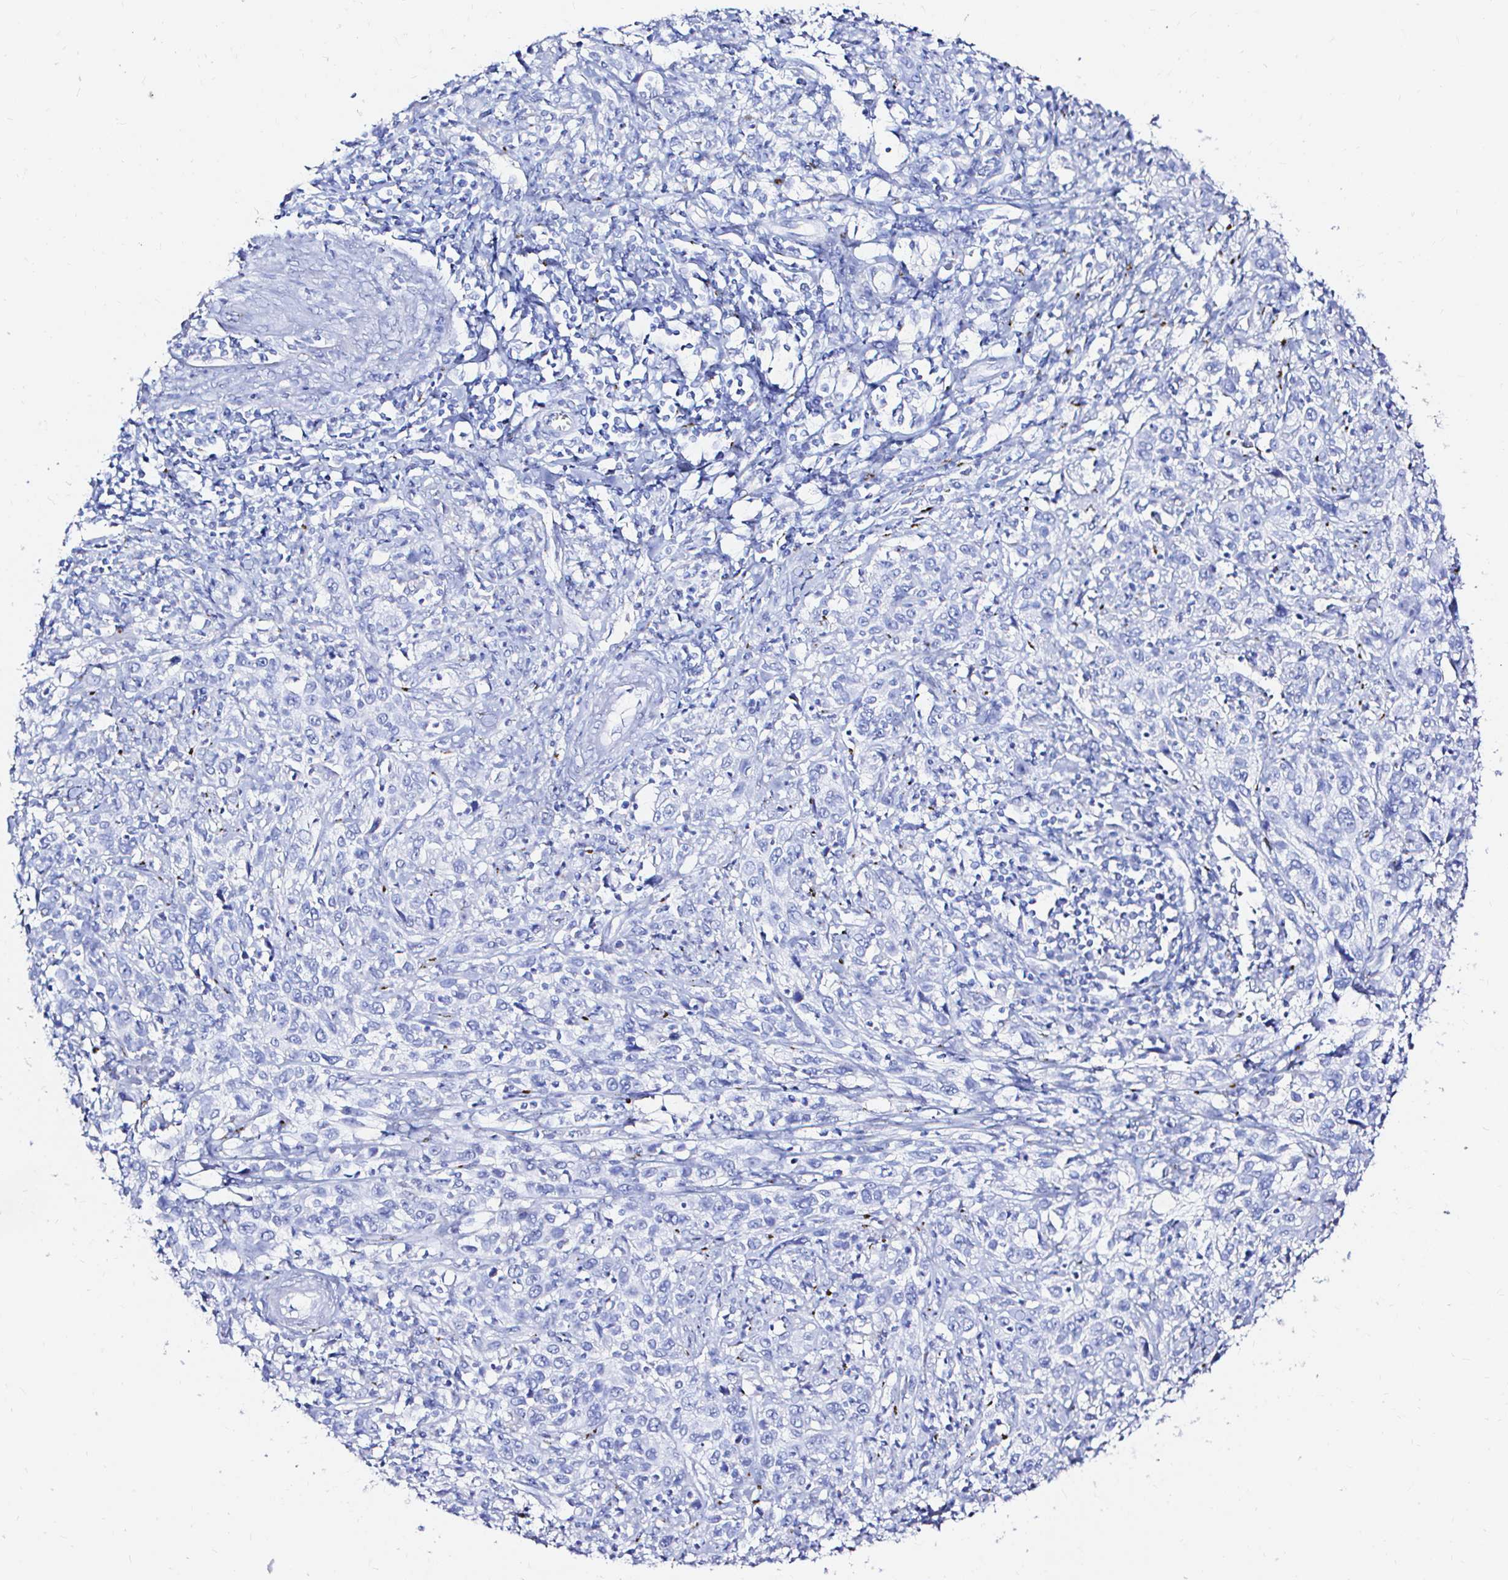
{"staining": {"intensity": "negative", "quantity": "none", "location": "none"}, "tissue": "cervical cancer", "cell_type": "Tumor cells", "image_type": "cancer", "snomed": [{"axis": "morphology", "description": "Squamous cell carcinoma, NOS"}, {"axis": "topography", "description": "Cervix"}], "caption": "Immunohistochemical staining of cervical cancer (squamous cell carcinoma) exhibits no significant staining in tumor cells.", "gene": "ZNF432", "patient": {"sex": "female", "age": 46}}